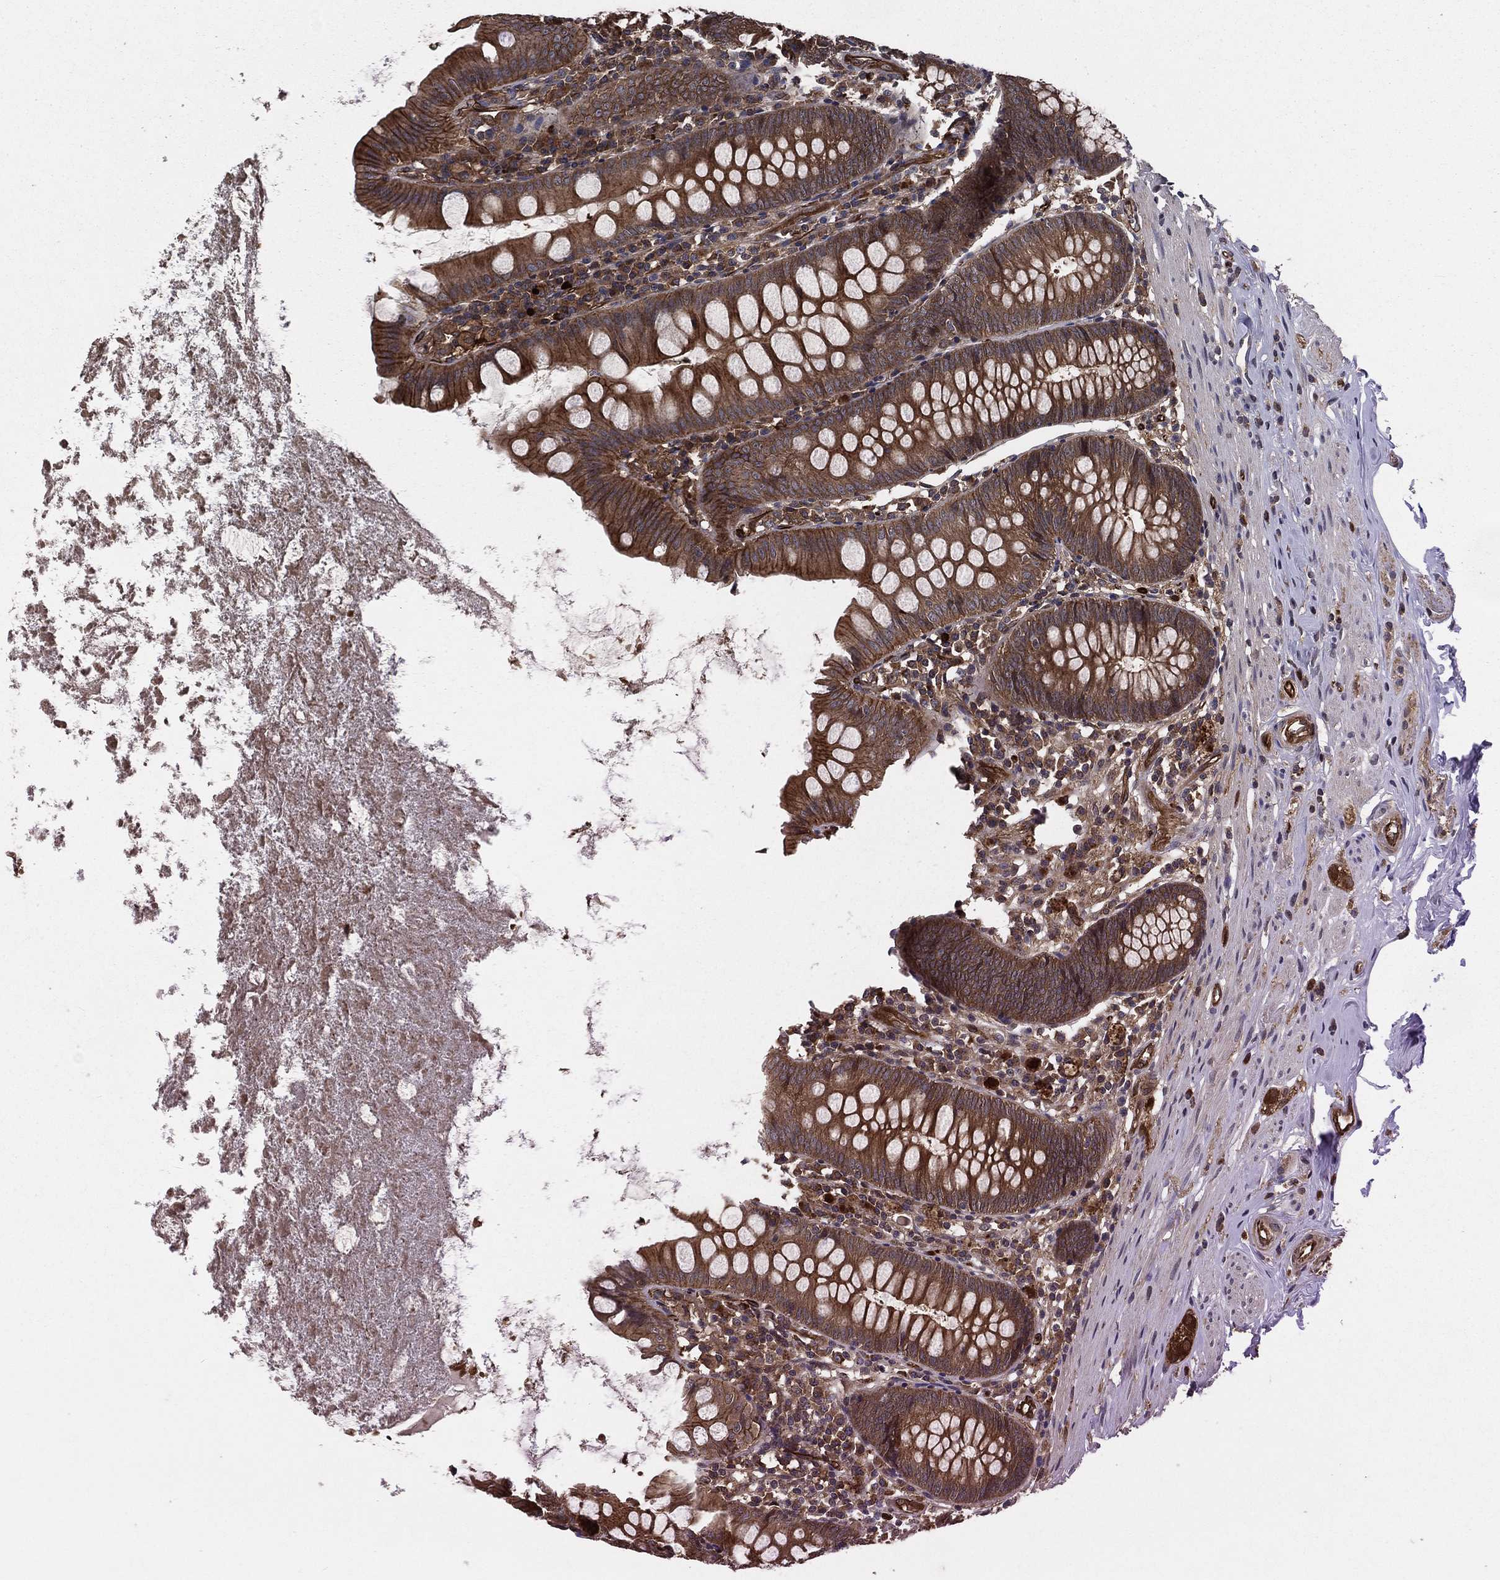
{"staining": {"intensity": "strong", "quantity": ">75%", "location": "cytoplasmic/membranous"}, "tissue": "appendix", "cell_type": "Glandular cells", "image_type": "normal", "snomed": [{"axis": "morphology", "description": "Normal tissue, NOS"}, {"axis": "topography", "description": "Appendix"}], "caption": "Immunohistochemistry (IHC) (DAB) staining of unremarkable human appendix exhibits strong cytoplasmic/membranous protein staining in about >75% of glandular cells. The protein is shown in brown color, while the nuclei are stained blue.", "gene": "CERT1", "patient": {"sex": "female", "age": 82}}